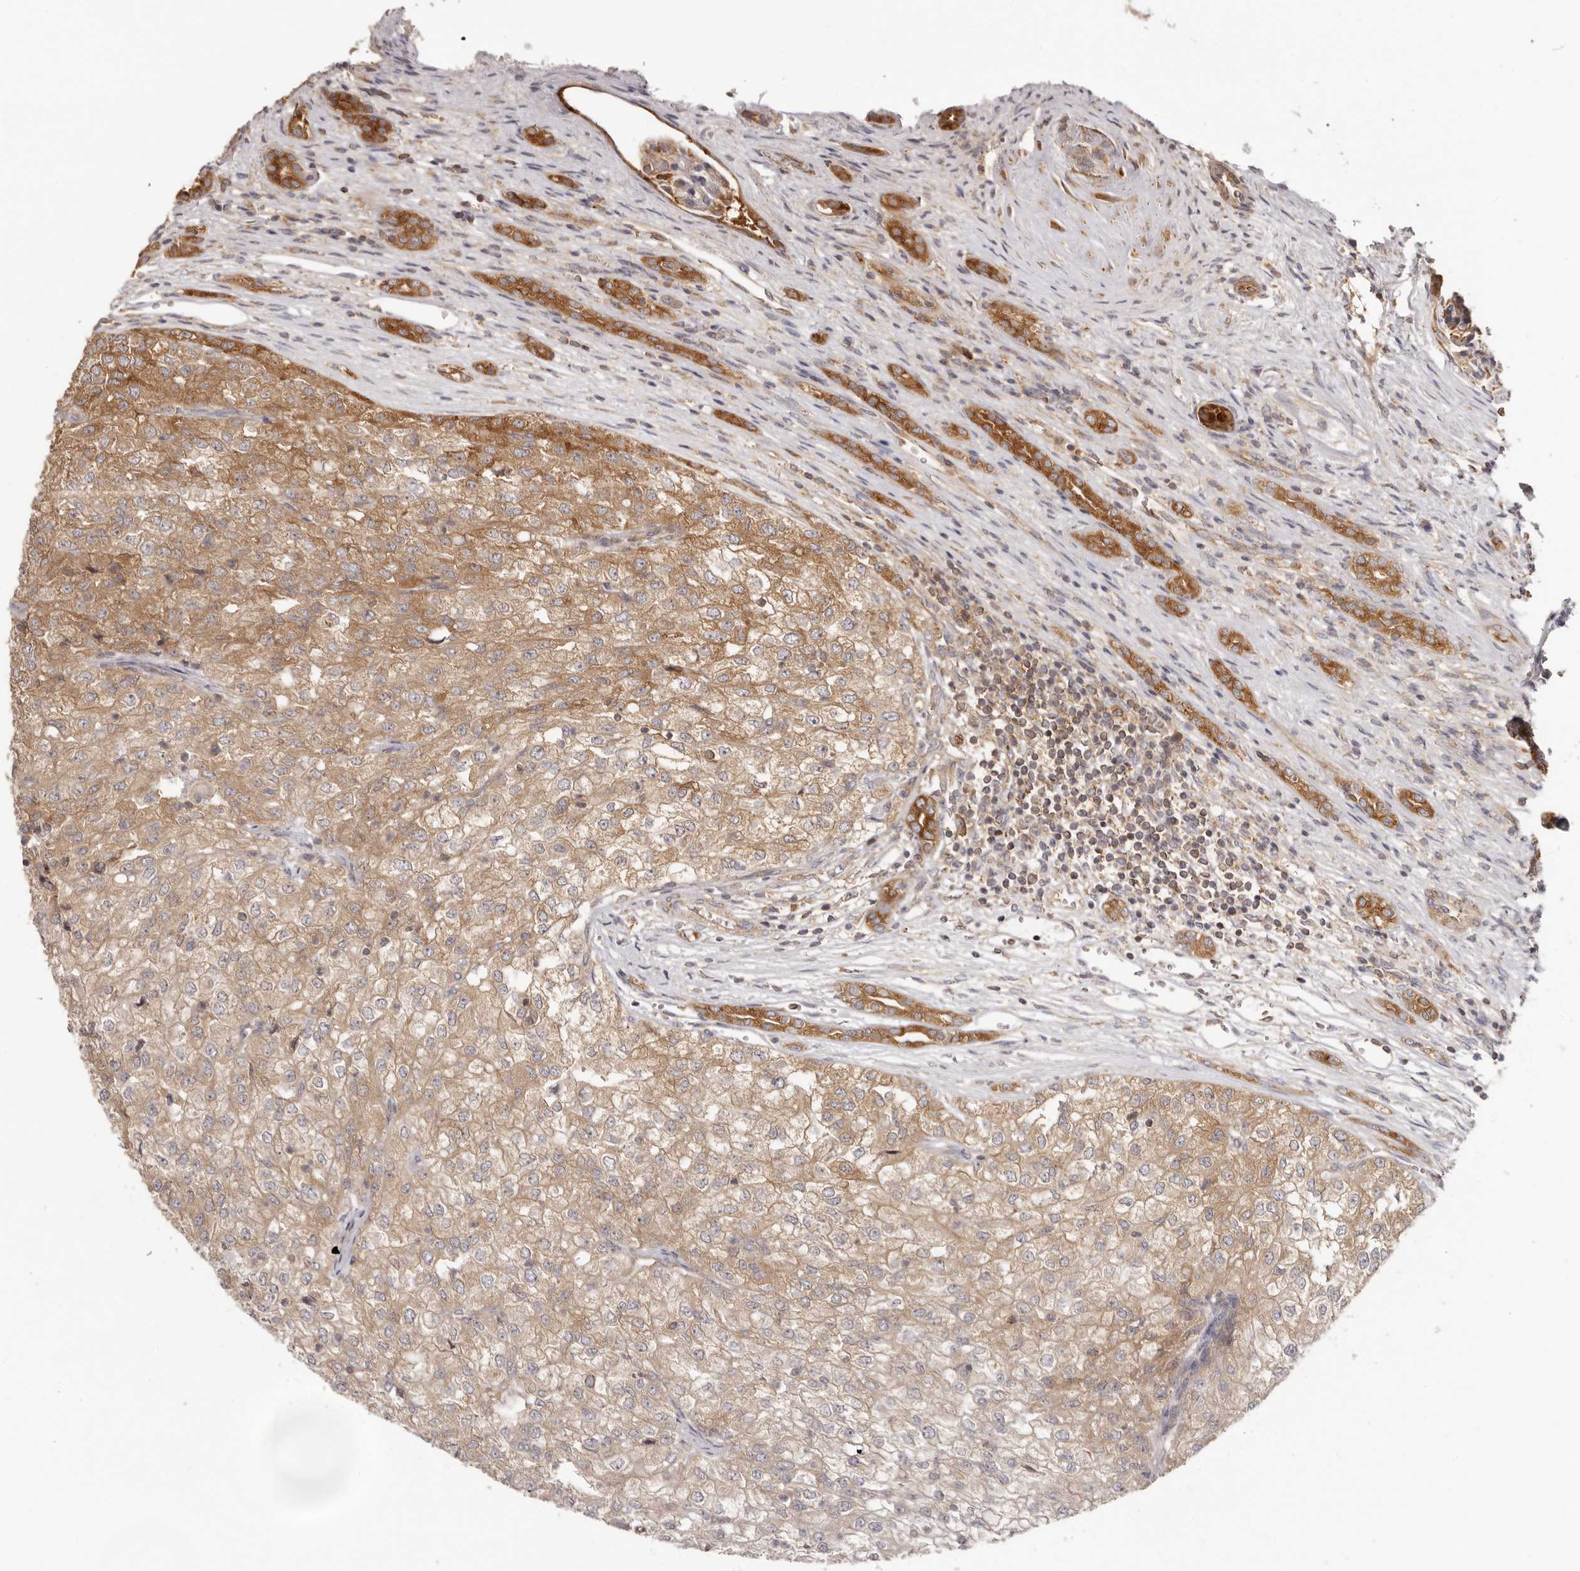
{"staining": {"intensity": "moderate", "quantity": ">75%", "location": "cytoplasmic/membranous"}, "tissue": "renal cancer", "cell_type": "Tumor cells", "image_type": "cancer", "snomed": [{"axis": "morphology", "description": "Adenocarcinoma, NOS"}, {"axis": "topography", "description": "Kidney"}], "caption": "Renal adenocarcinoma stained for a protein exhibits moderate cytoplasmic/membranous positivity in tumor cells.", "gene": "EEF1E1", "patient": {"sex": "female", "age": 54}}